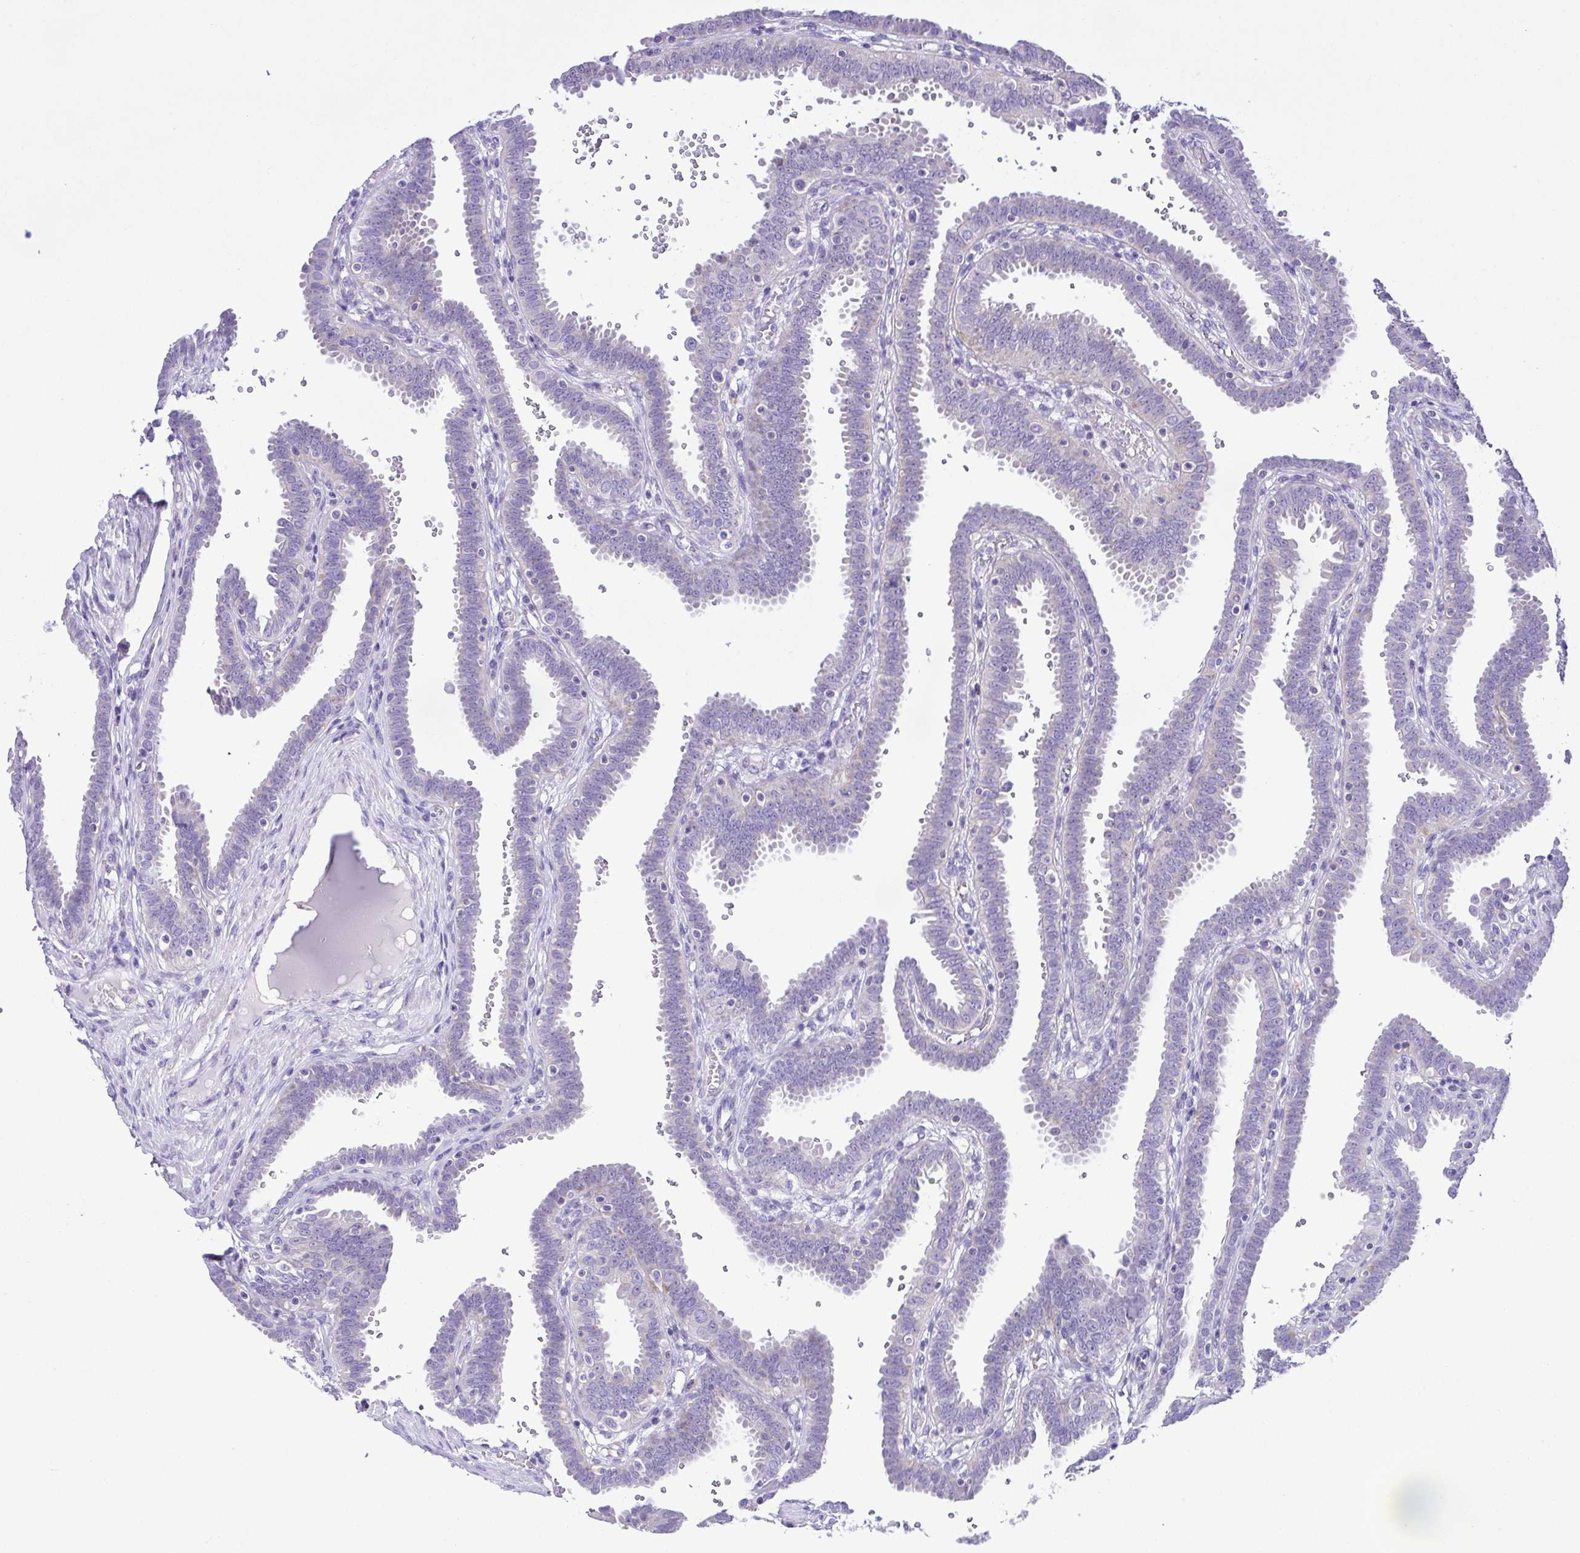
{"staining": {"intensity": "negative", "quantity": "none", "location": "none"}, "tissue": "fallopian tube", "cell_type": "Glandular cells", "image_type": "normal", "snomed": [{"axis": "morphology", "description": "Normal tissue, NOS"}, {"axis": "topography", "description": "Fallopian tube"}], "caption": "The immunohistochemistry (IHC) micrograph has no significant staining in glandular cells of fallopian tube.", "gene": "SYT1", "patient": {"sex": "female", "age": 37}}